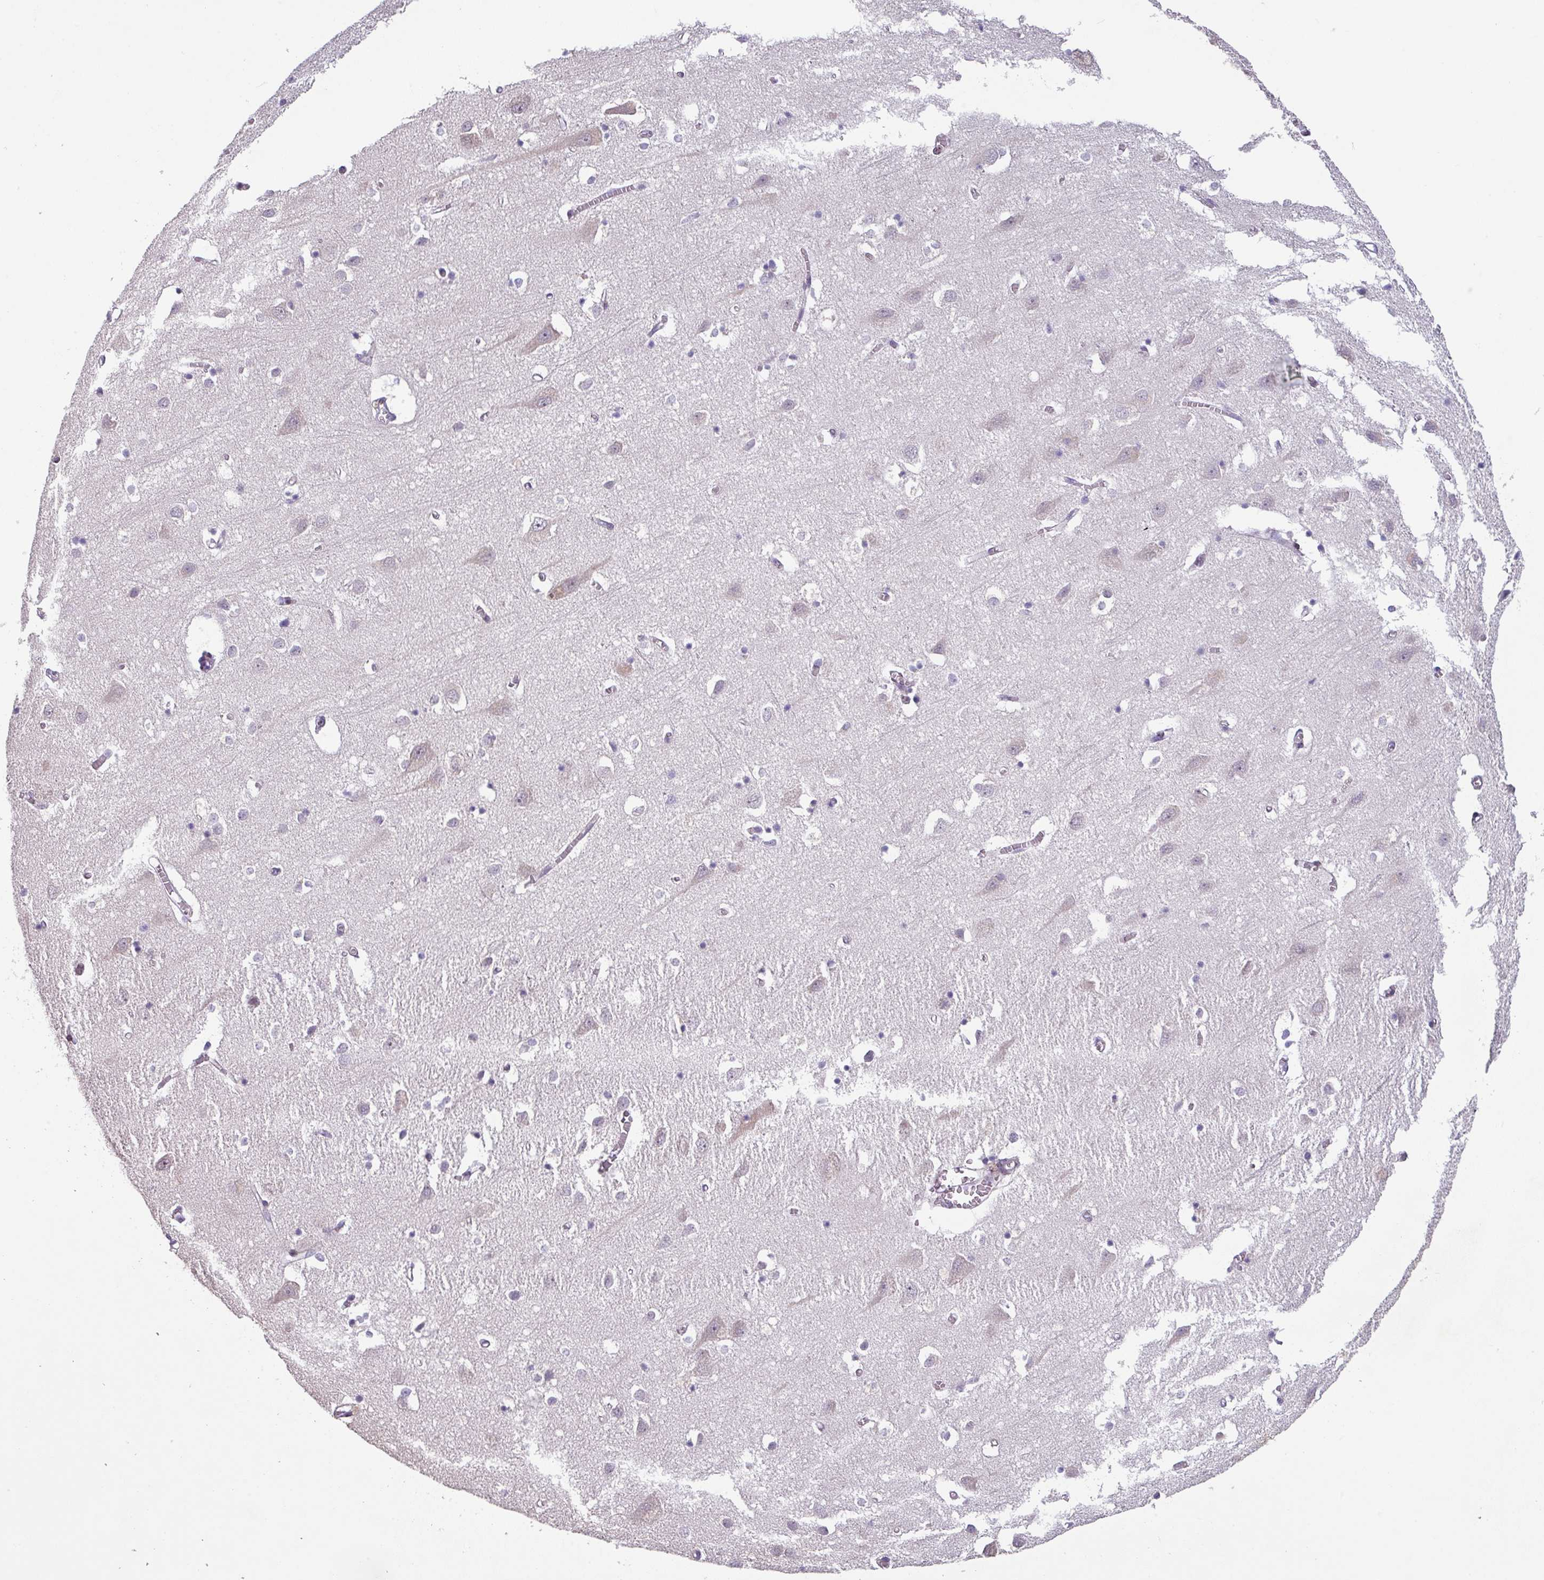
{"staining": {"intensity": "negative", "quantity": "none", "location": "none"}, "tissue": "cerebral cortex", "cell_type": "Endothelial cells", "image_type": "normal", "snomed": [{"axis": "morphology", "description": "Normal tissue, NOS"}, {"axis": "topography", "description": "Cerebral cortex"}], "caption": "The immunohistochemistry micrograph has no significant positivity in endothelial cells of cerebral cortex.", "gene": "KLHL3", "patient": {"sex": "male", "age": 70}}